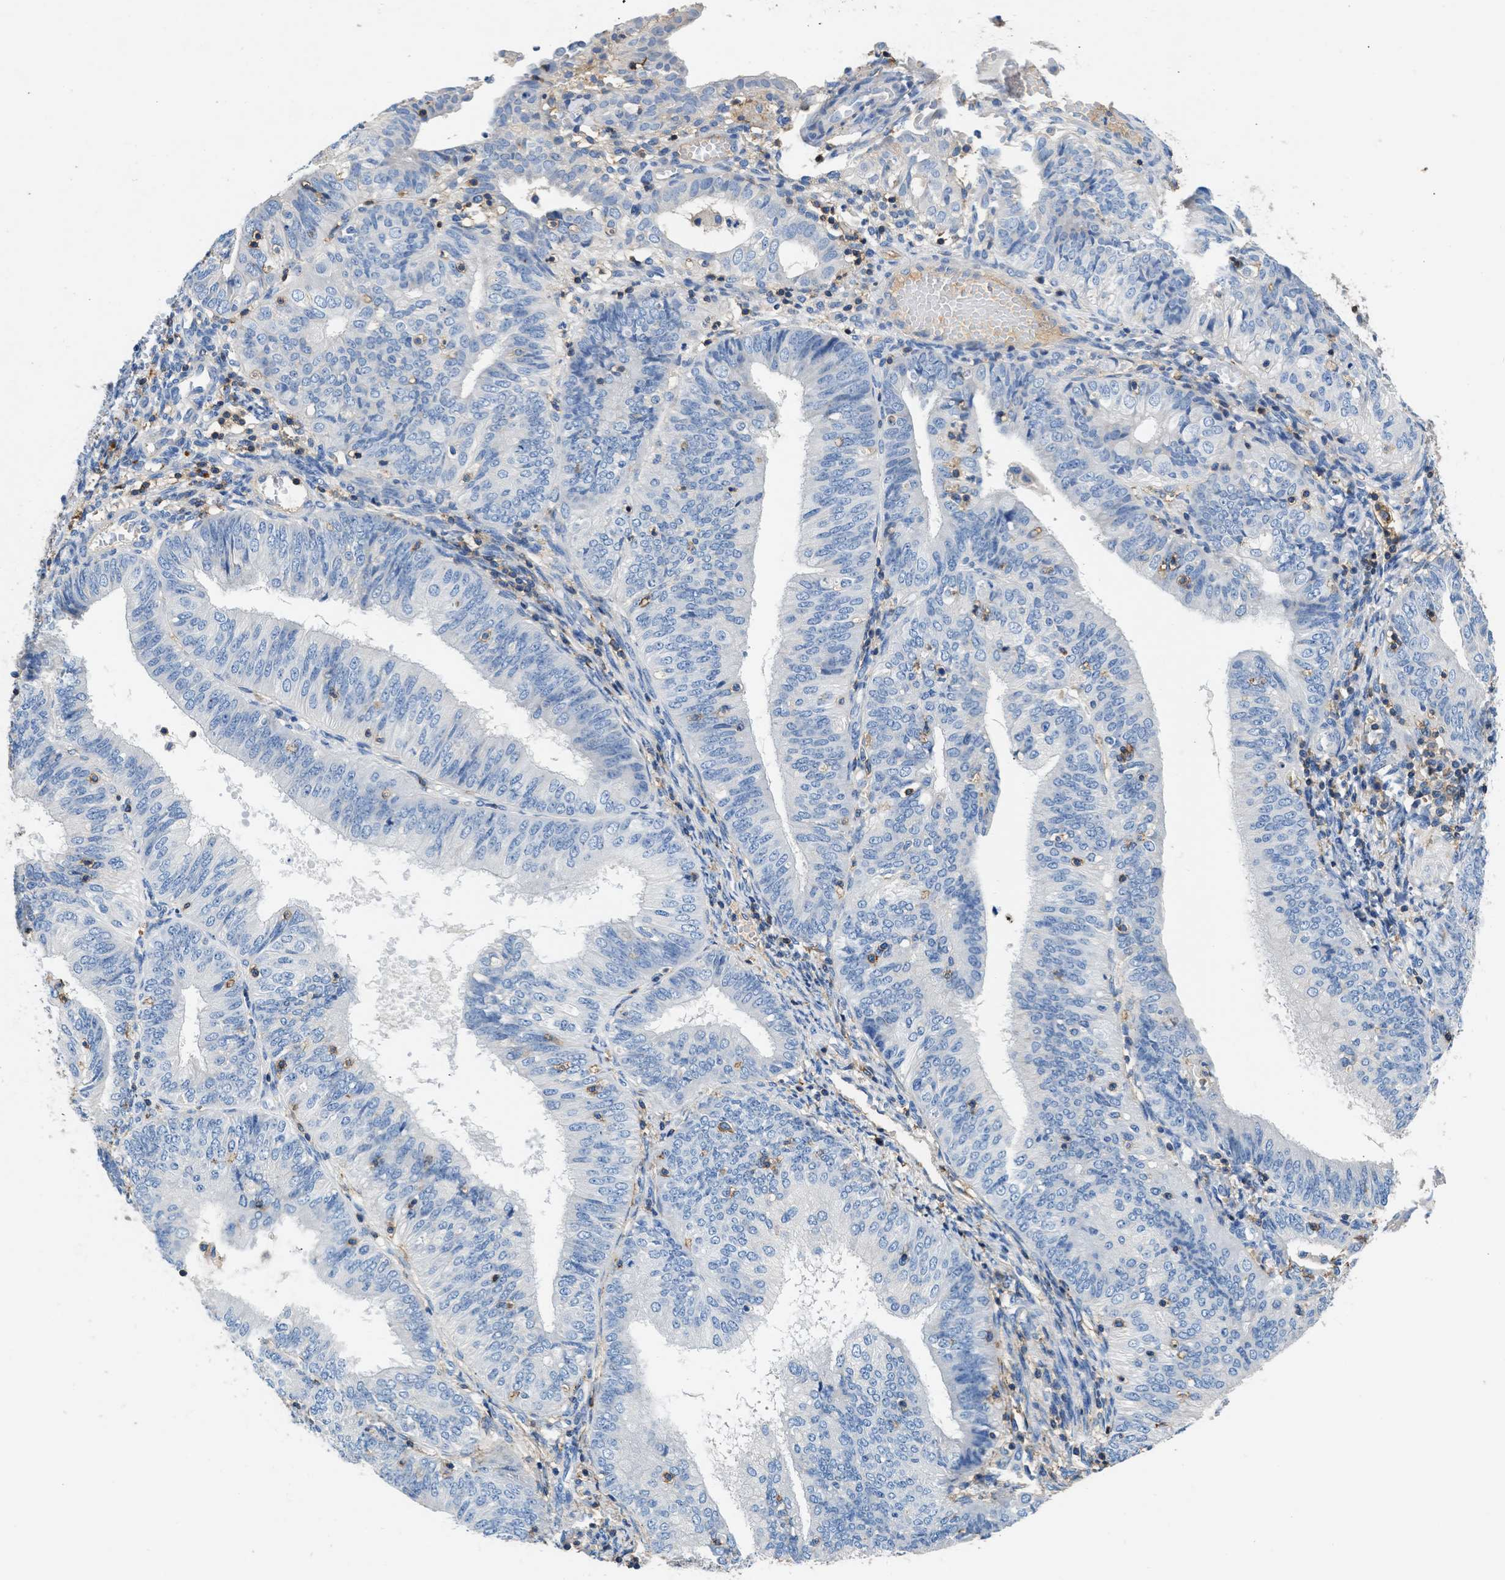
{"staining": {"intensity": "negative", "quantity": "none", "location": "none"}, "tissue": "endometrial cancer", "cell_type": "Tumor cells", "image_type": "cancer", "snomed": [{"axis": "morphology", "description": "Adenocarcinoma, NOS"}, {"axis": "topography", "description": "Endometrium"}], "caption": "Immunohistochemistry of human endometrial adenocarcinoma shows no staining in tumor cells. Nuclei are stained in blue.", "gene": "KCNQ4", "patient": {"sex": "female", "age": 58}}